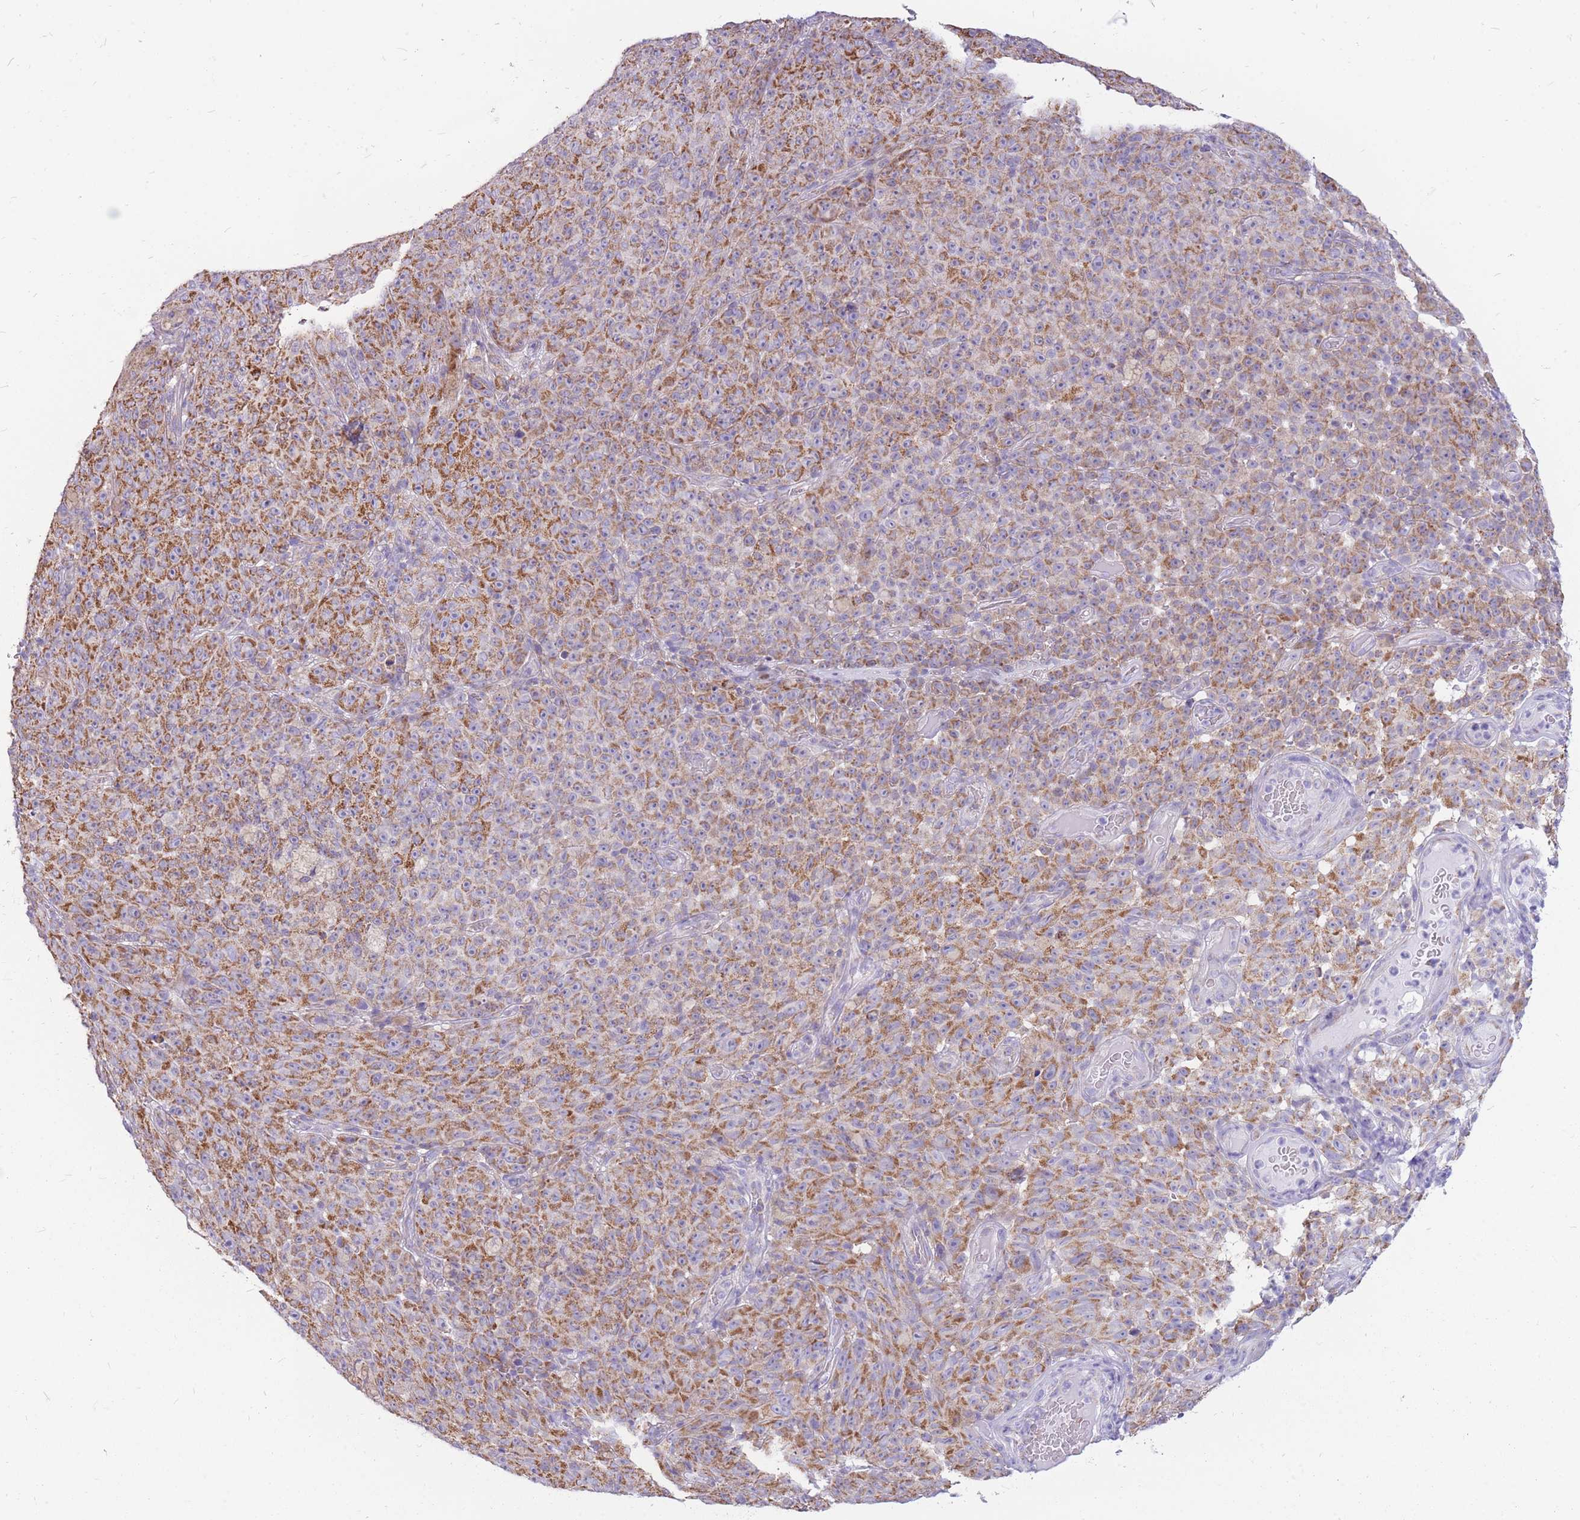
{"staining": {"intensity": "moderate", "quantity": ">75%", "location": "cytoplasmic/membranous"}, "tissue": "melanoma", "cell_type": "Tumor cells", "image_type": "cancer", "snomed": [{"axis": "morphology", "description": "Malignant melanoma, NOS"}, {"axis": "topography", "description": "Skin"}], "caption": "Human melanoma stained with a protein marker displays moderate staining in tumor cells.", "gene": "PCSK1", "patient": {"sex": "female", "age": 82}}